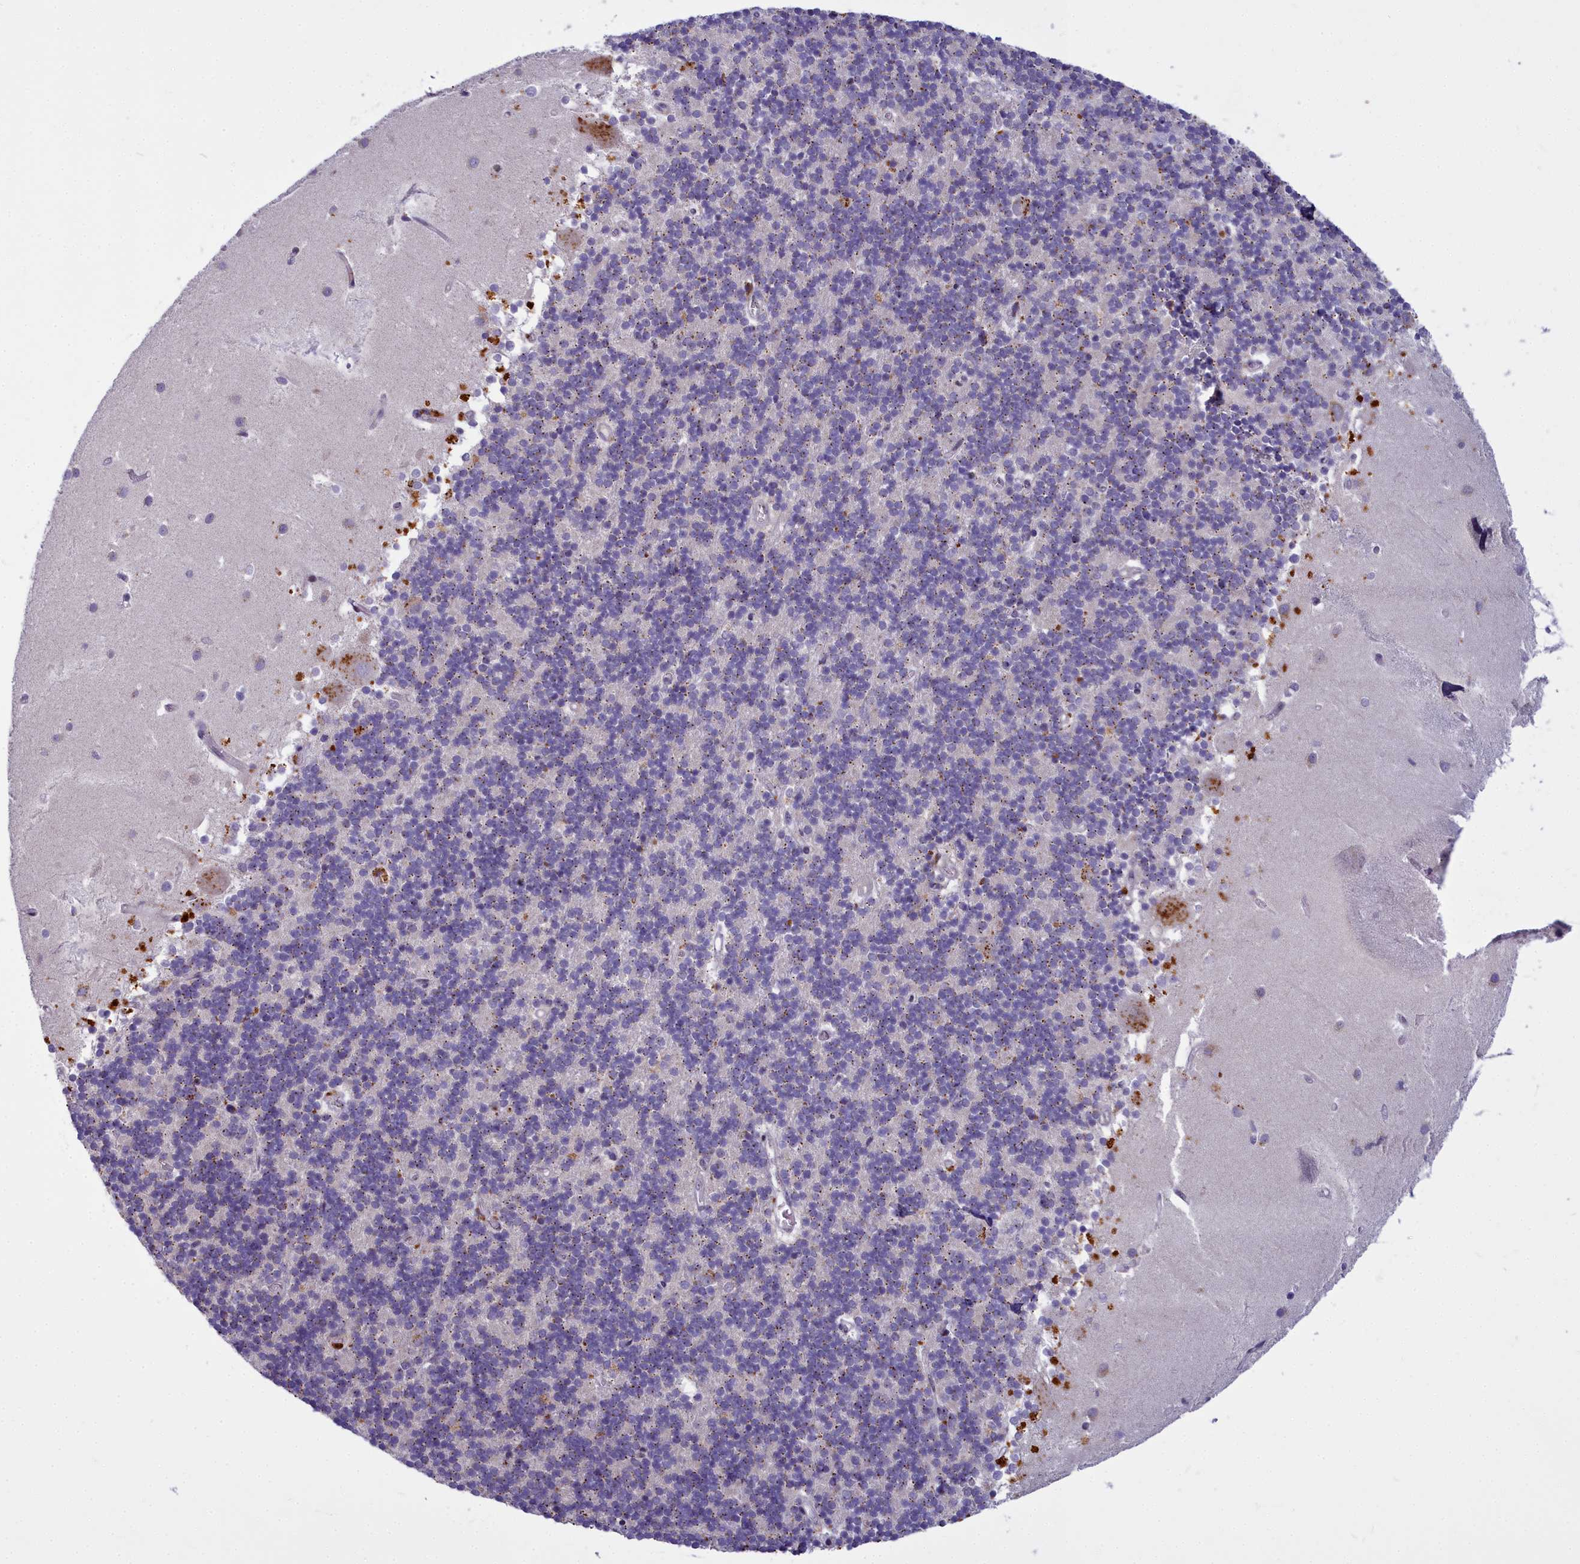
{"staining": {"intensity": "weak", "quantity": "25%-75%", "location": "cytoplasmic/membranous"}, "tissue": "cerebellum", "cell_type": "Cells in granular layer", "image_type": "normal", "snomed": [{"axis": "morphology", "description": "Normal tissue, NOS"}, {"axis": "topography", "description": "Cerebellum"}], "caption": "Human cerebellum stained with a brown dye reveals weak cytoplasmic/membranous positive expression in approximately 25%-75% of cells in granular layer.", "gene": "WDPCP", "patient": {"sex": "male", "age": 54}}